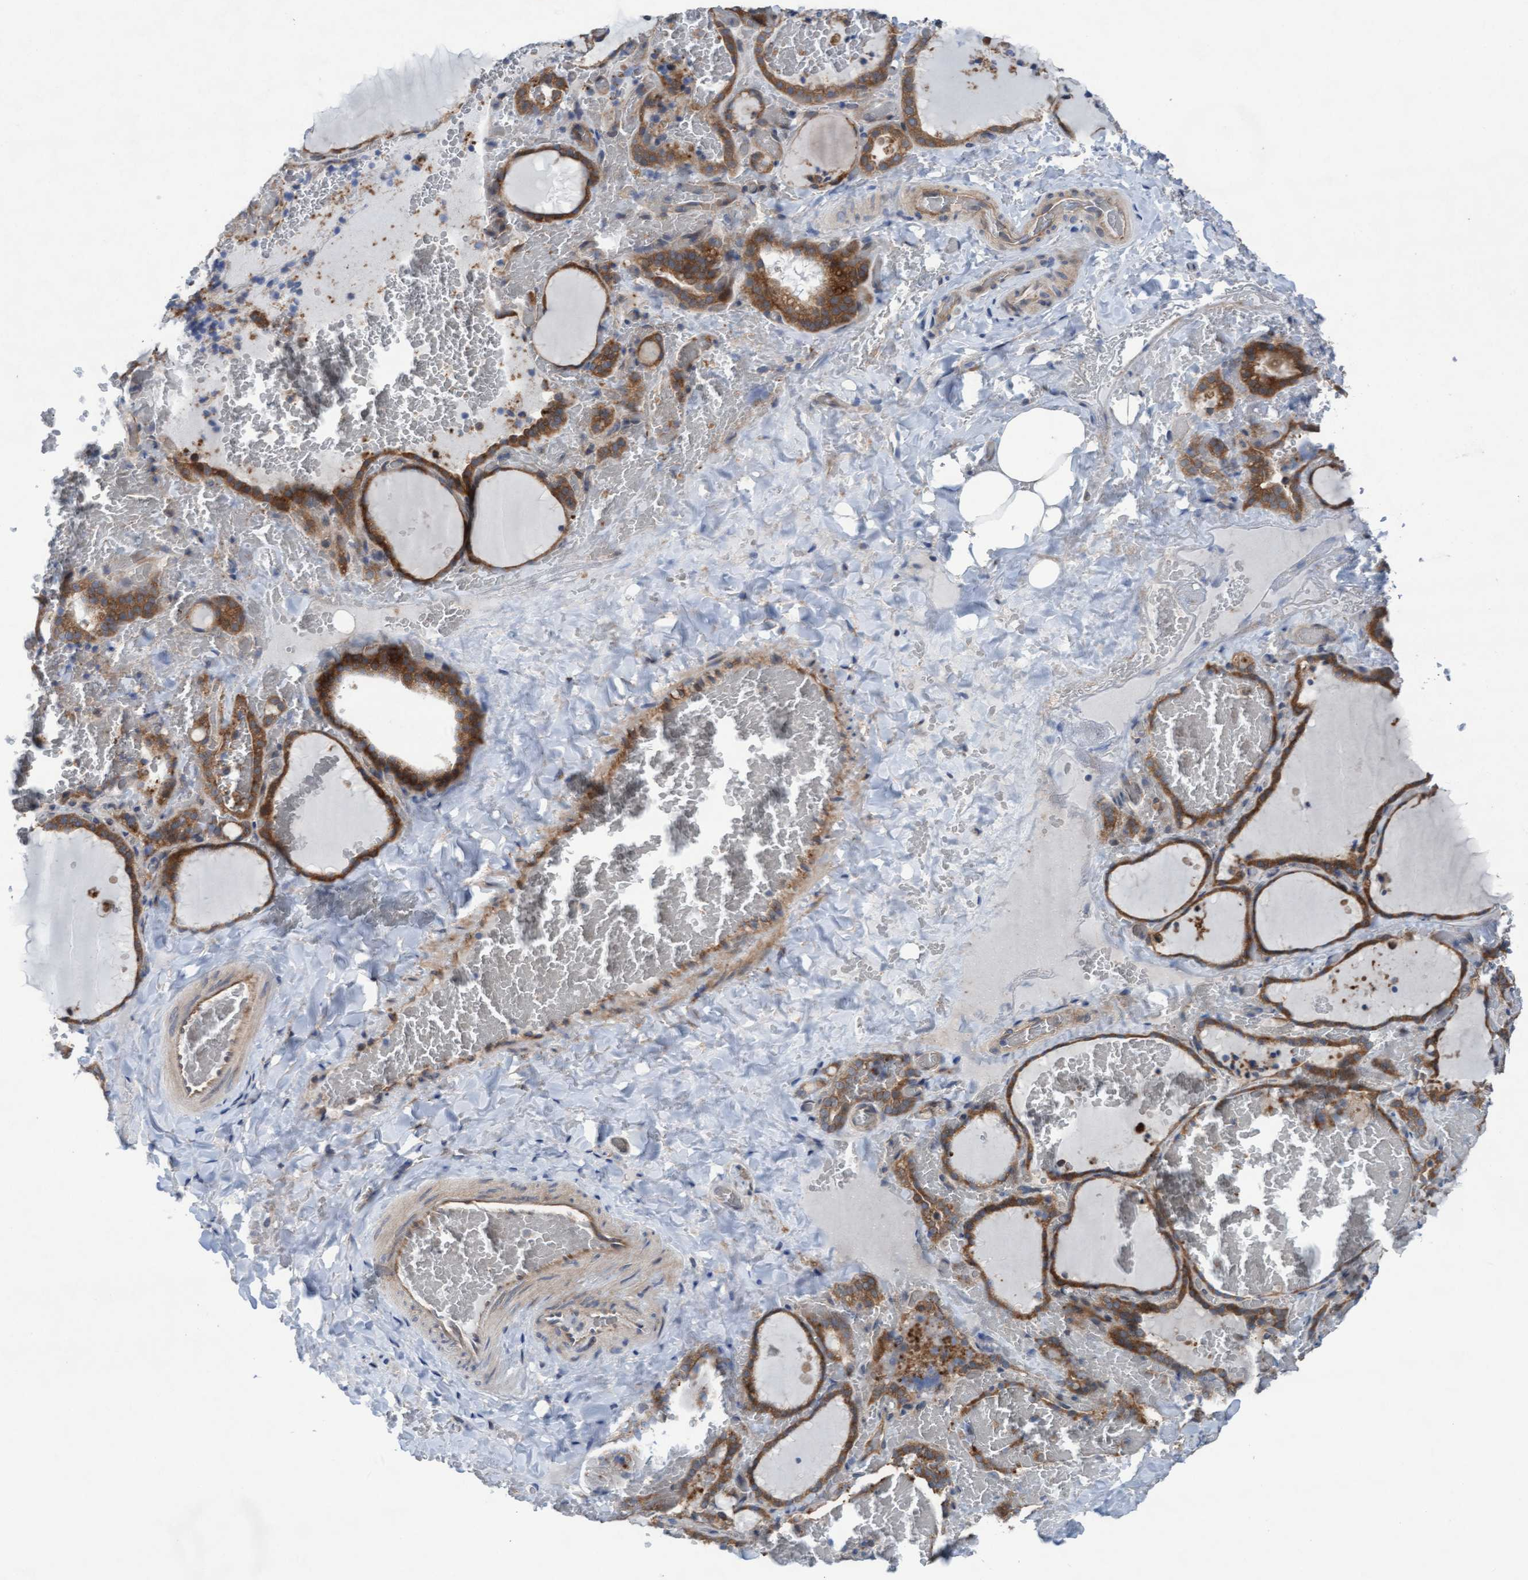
{"staining": {"intensity": "moderate", "quantity": ">75%", "location": "cytoplasmic/membranous"}, "tissue": "thyroid gland", "cell_type": "Glandular cells", "image_type": "normal", "snomed": [{"axis": "morphology", "description": "Normal tissue, NOS"}, {"axis": "topography", "description": "Thyroid gland"}], "caption": "The image shows staining of unremarkable thyroid gland, revealing moderate cytoplasmic/membranous protein positivity (brown color) within glandular cells.", "gene": "PLCD1", "patient": {"sex": "female", "age": 22}}